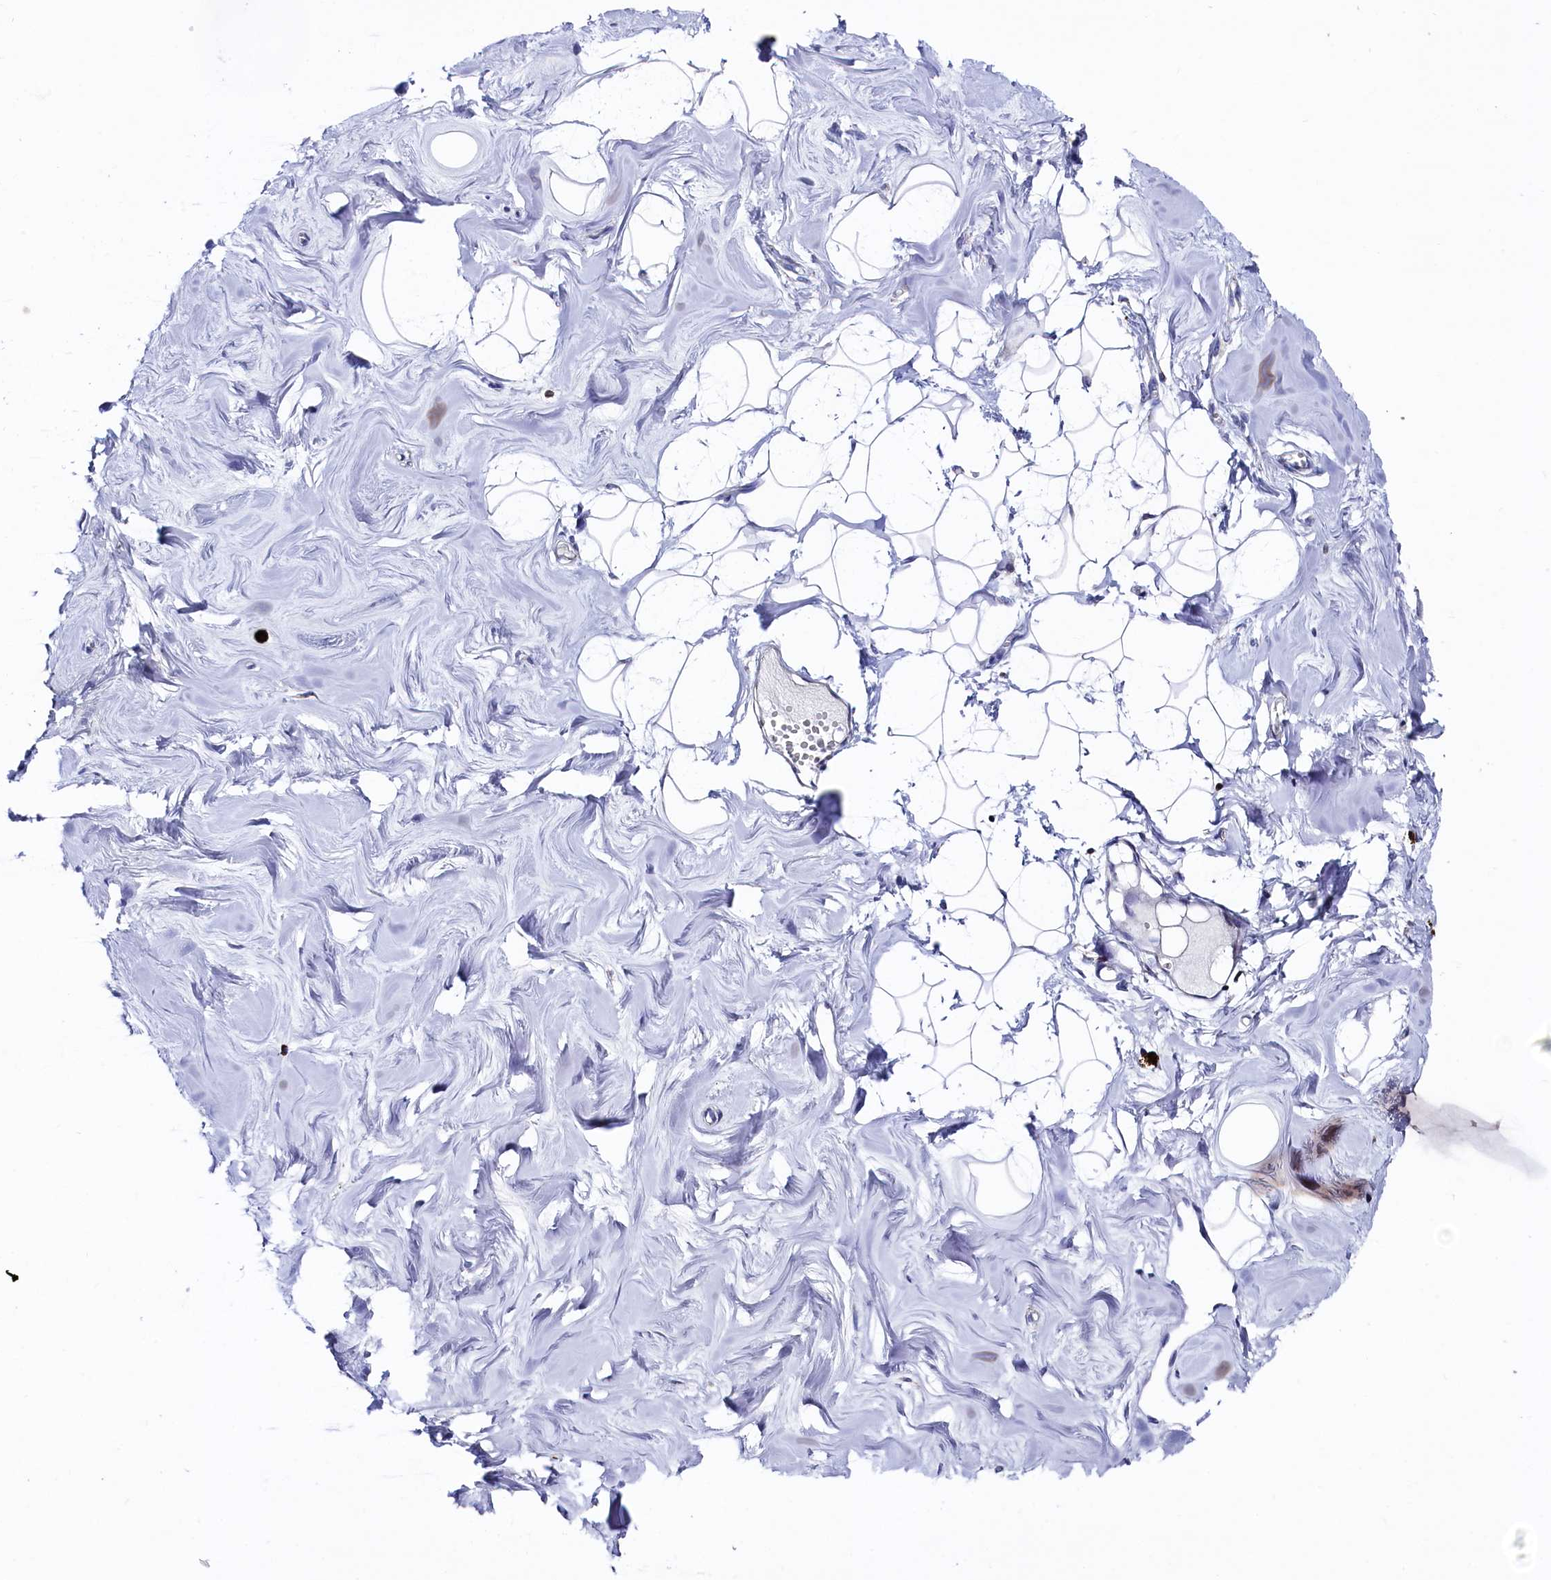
{"staining": {"intensity": "negative", "quantity": "none", "location": "none"}, "tissue": "breast", "cell_type": "Adipocytes", "image_type": "normal", "snomed": [{"axis": "morphology", "description": "Normal tissue, NOS"}, {"axis": "topography", "description": "Breast"}], "caption": "IHC of benign breast demonstrates no positivity in adipocytes.", "gene": "CHCHD1", "patient": {"sex": "female", "age": 27}}